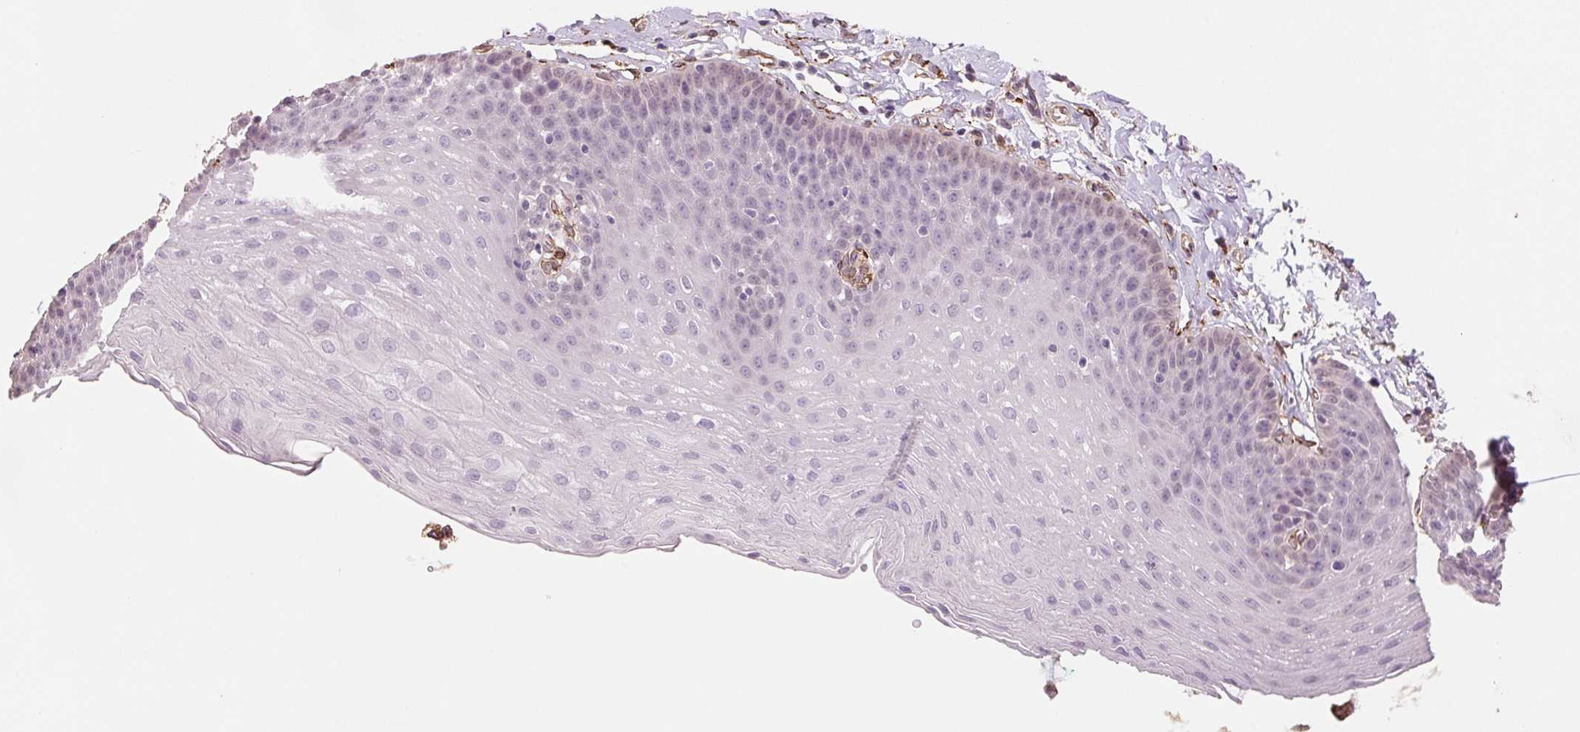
{"staining": {"intensity": "negative", "quantity": "none", "location": "none"}, "tissue": "esophagus", "cell_type": "Squamous epithelial cells", "image_type": "normal", "snomed": [{"axis": "morphology", "description": "Normal tissue, NOS"}, {"axis": "topography", "description": "Esophagus"}], "caption": "Immunohistochemistry micrograph of normal esophagus stained for a protein (brown), which shows no expression in squamous epithelial cells.", "gene": "FKBP10", "patient": {"sex": "female", "age": 81}}